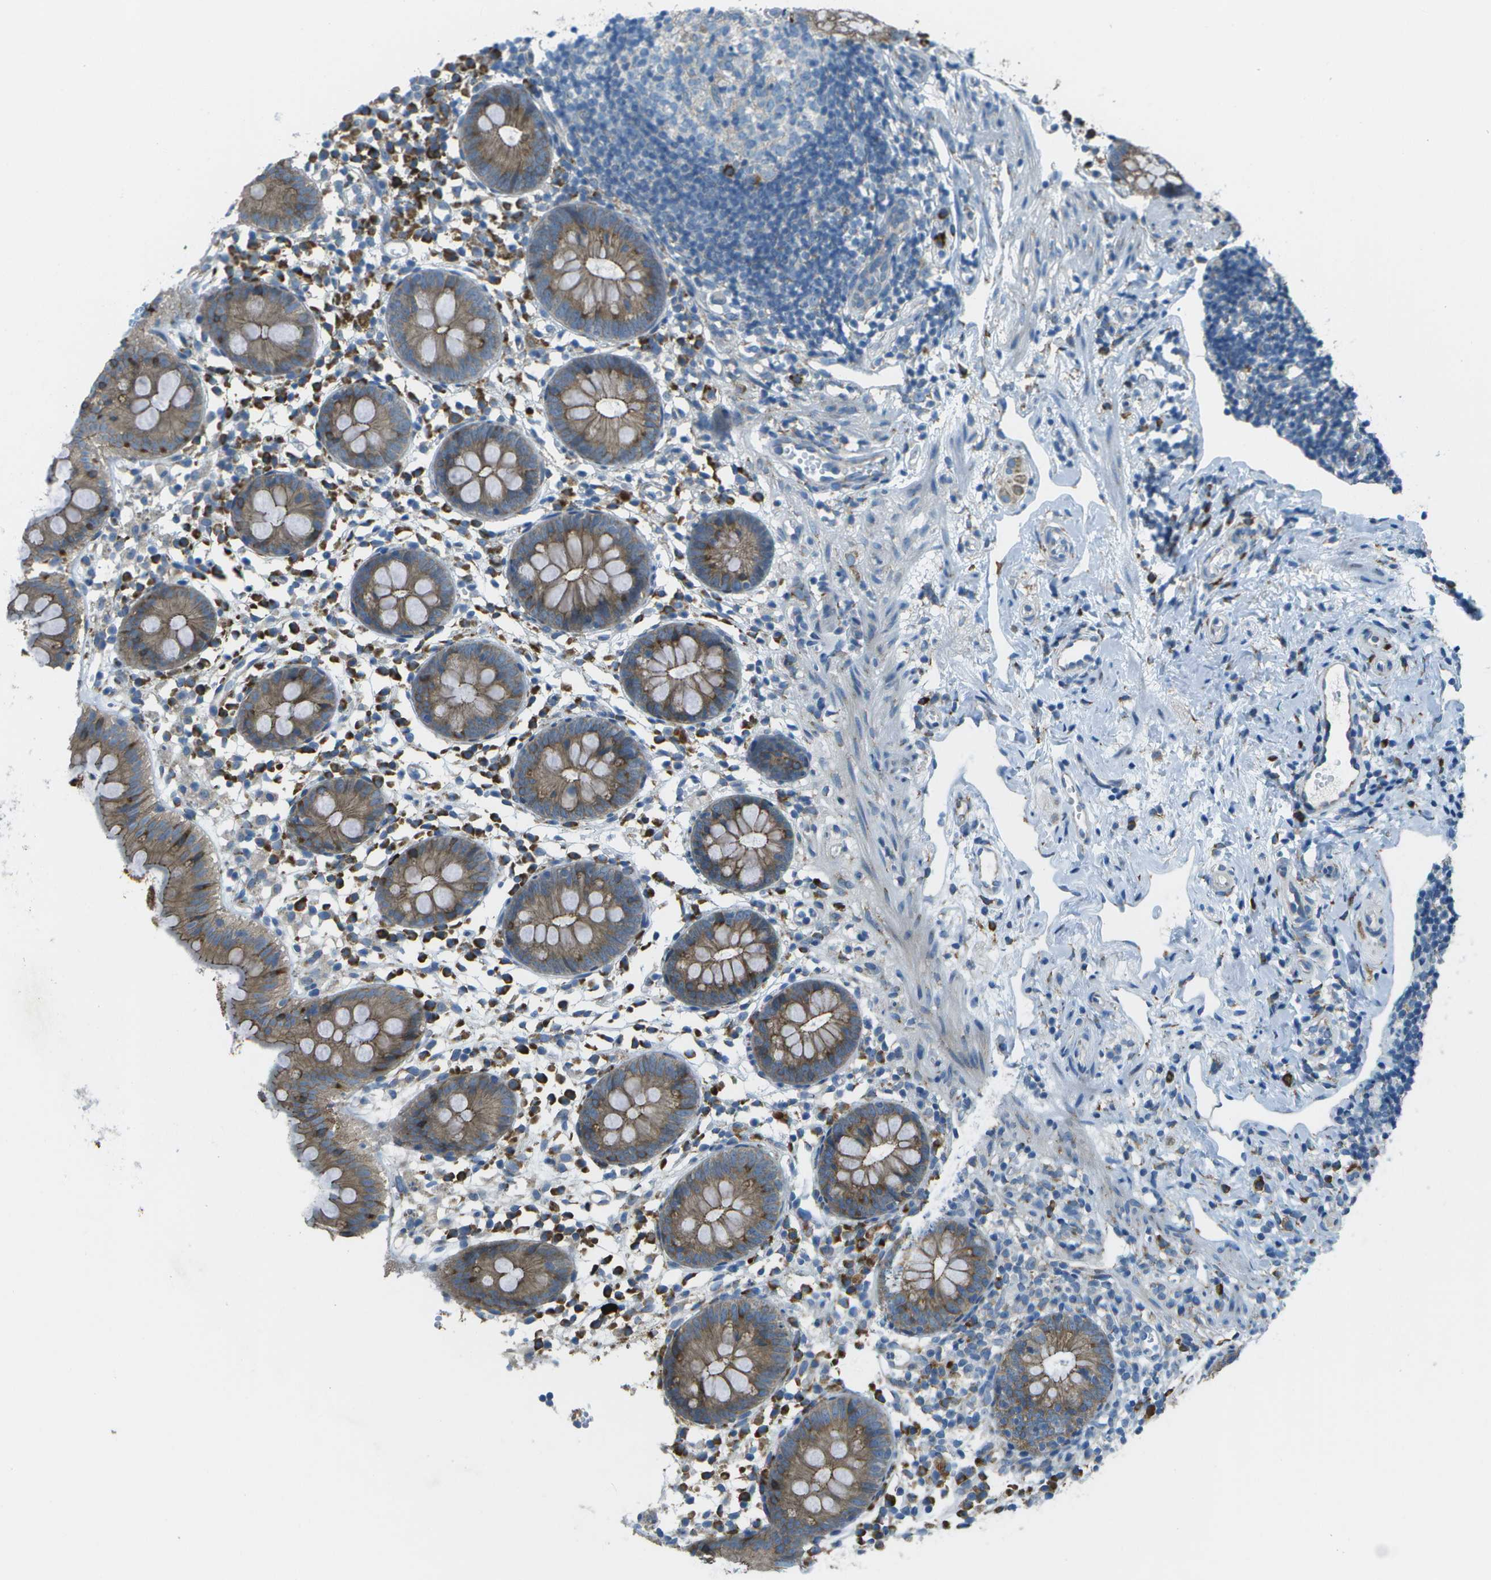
{"staining": {"intensity": "moderate", "quantity": ">75%", "location": "cytoplasmic/membranous"}, "tissue": "appendix", "cell_type": "Glandular cells", "image_type": "normal", "snomed": [{"axis": "morphology", "description": "Normal tissue, NOS"}, {"axis": "topography", "description": "Appendix"}], "caption": "Immunohistochemistry image of normal appendix stained for a protein (brown), which displays medium levels of moderate cytoplasmic/membranous expression in about >75% of glandular cells.", "gene": "KCTD3", "patient": {"sex": "female", "age": 20}}